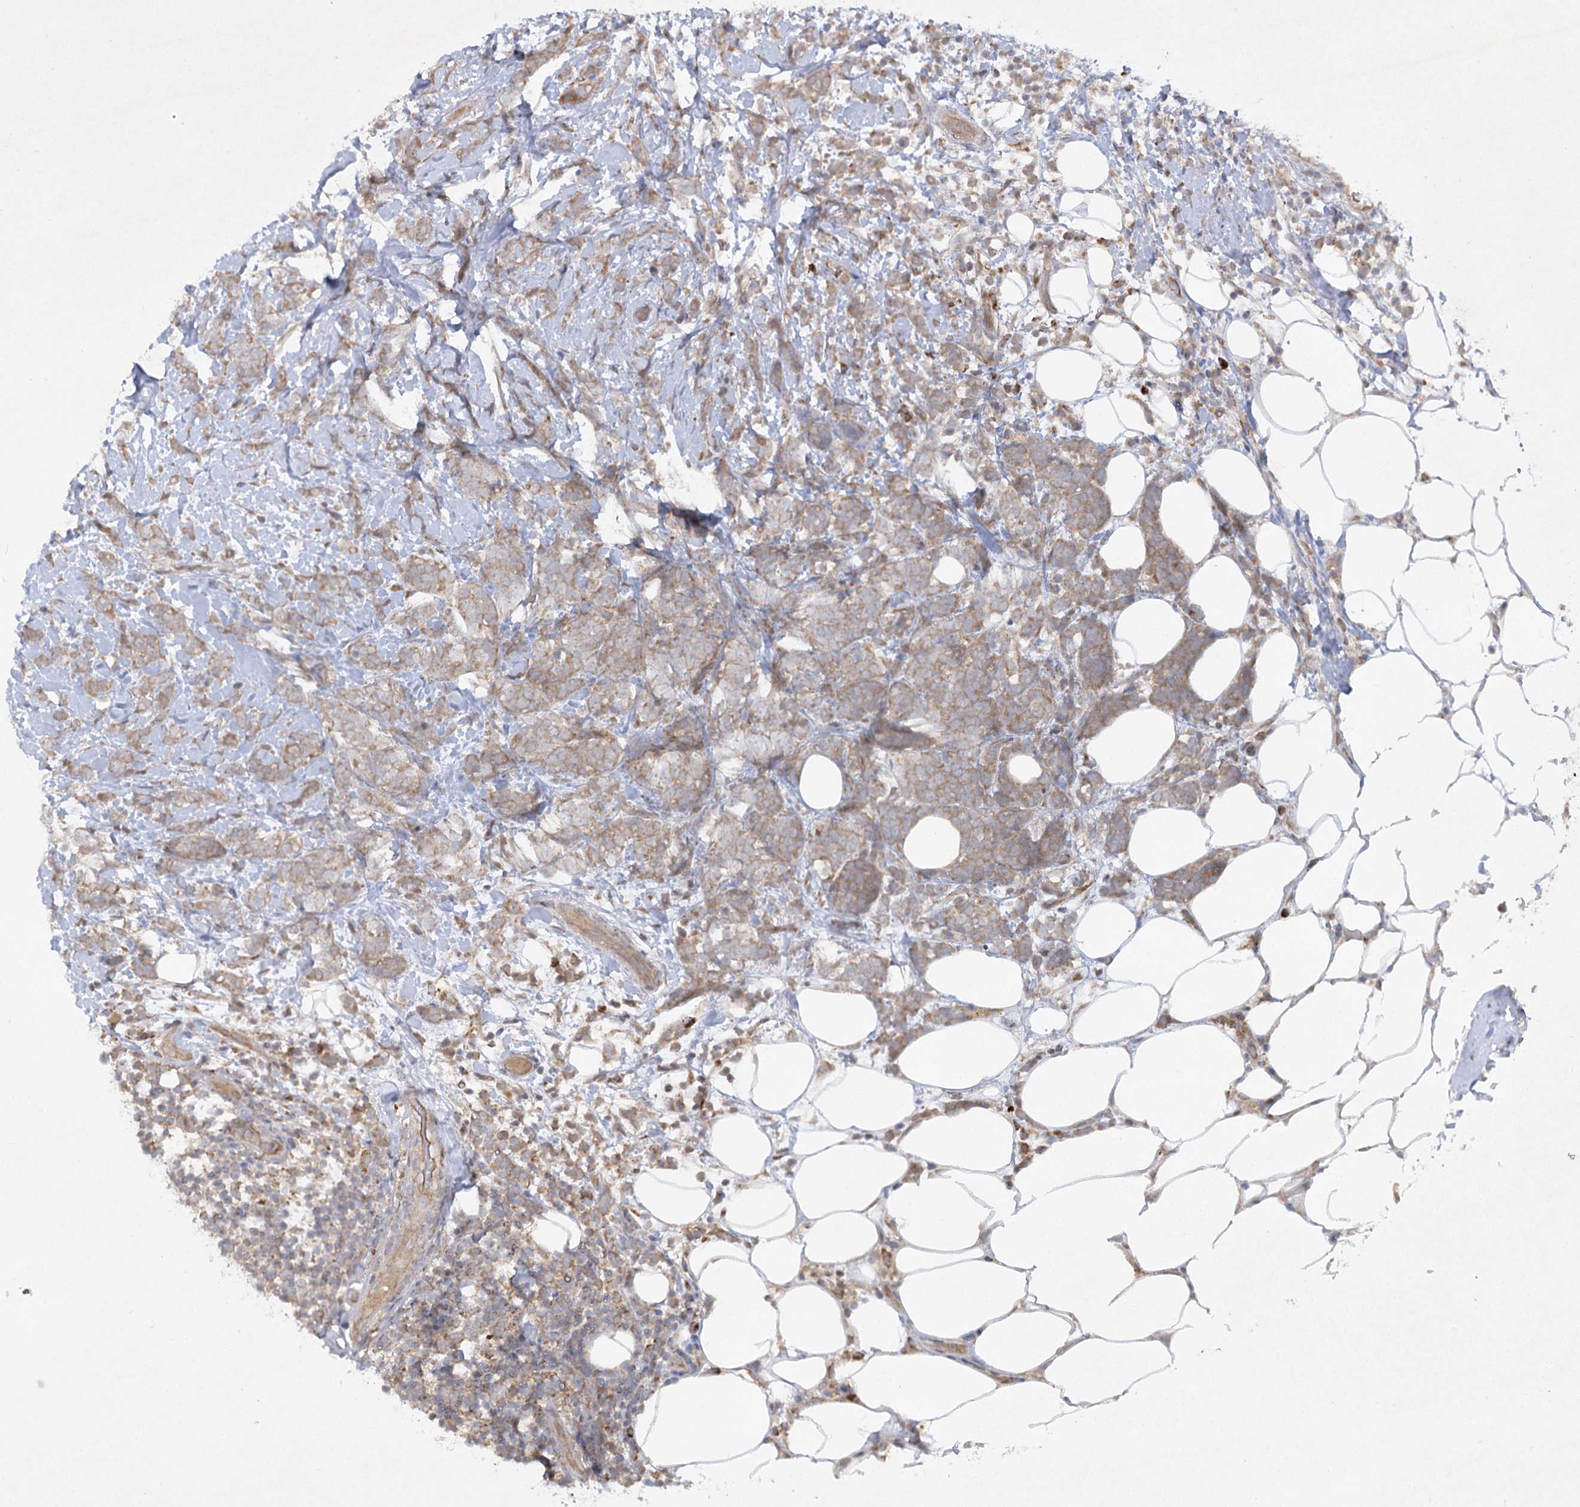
{"staining": {"intensity": "moderate", "quantity": ">75%", "location": "cytoplasmic/membranous"}, "tissue": "breast cancer", "cell_type": "Tumor cells", "image_type": "cancer", "snomed": [{"axis": "morphology", "description": "Lobular carcinoma"}, {"axis": "topography", "description": "Breast"}], "caption": "Tumor cells show medium levels of moderate cytoplasmic/membranous positivity in approximately >75% of cells in breast cancer (lobular carcinoma).", "gene": "TRAF3IP1", "patient": {"sex": "female", "age": 58}}